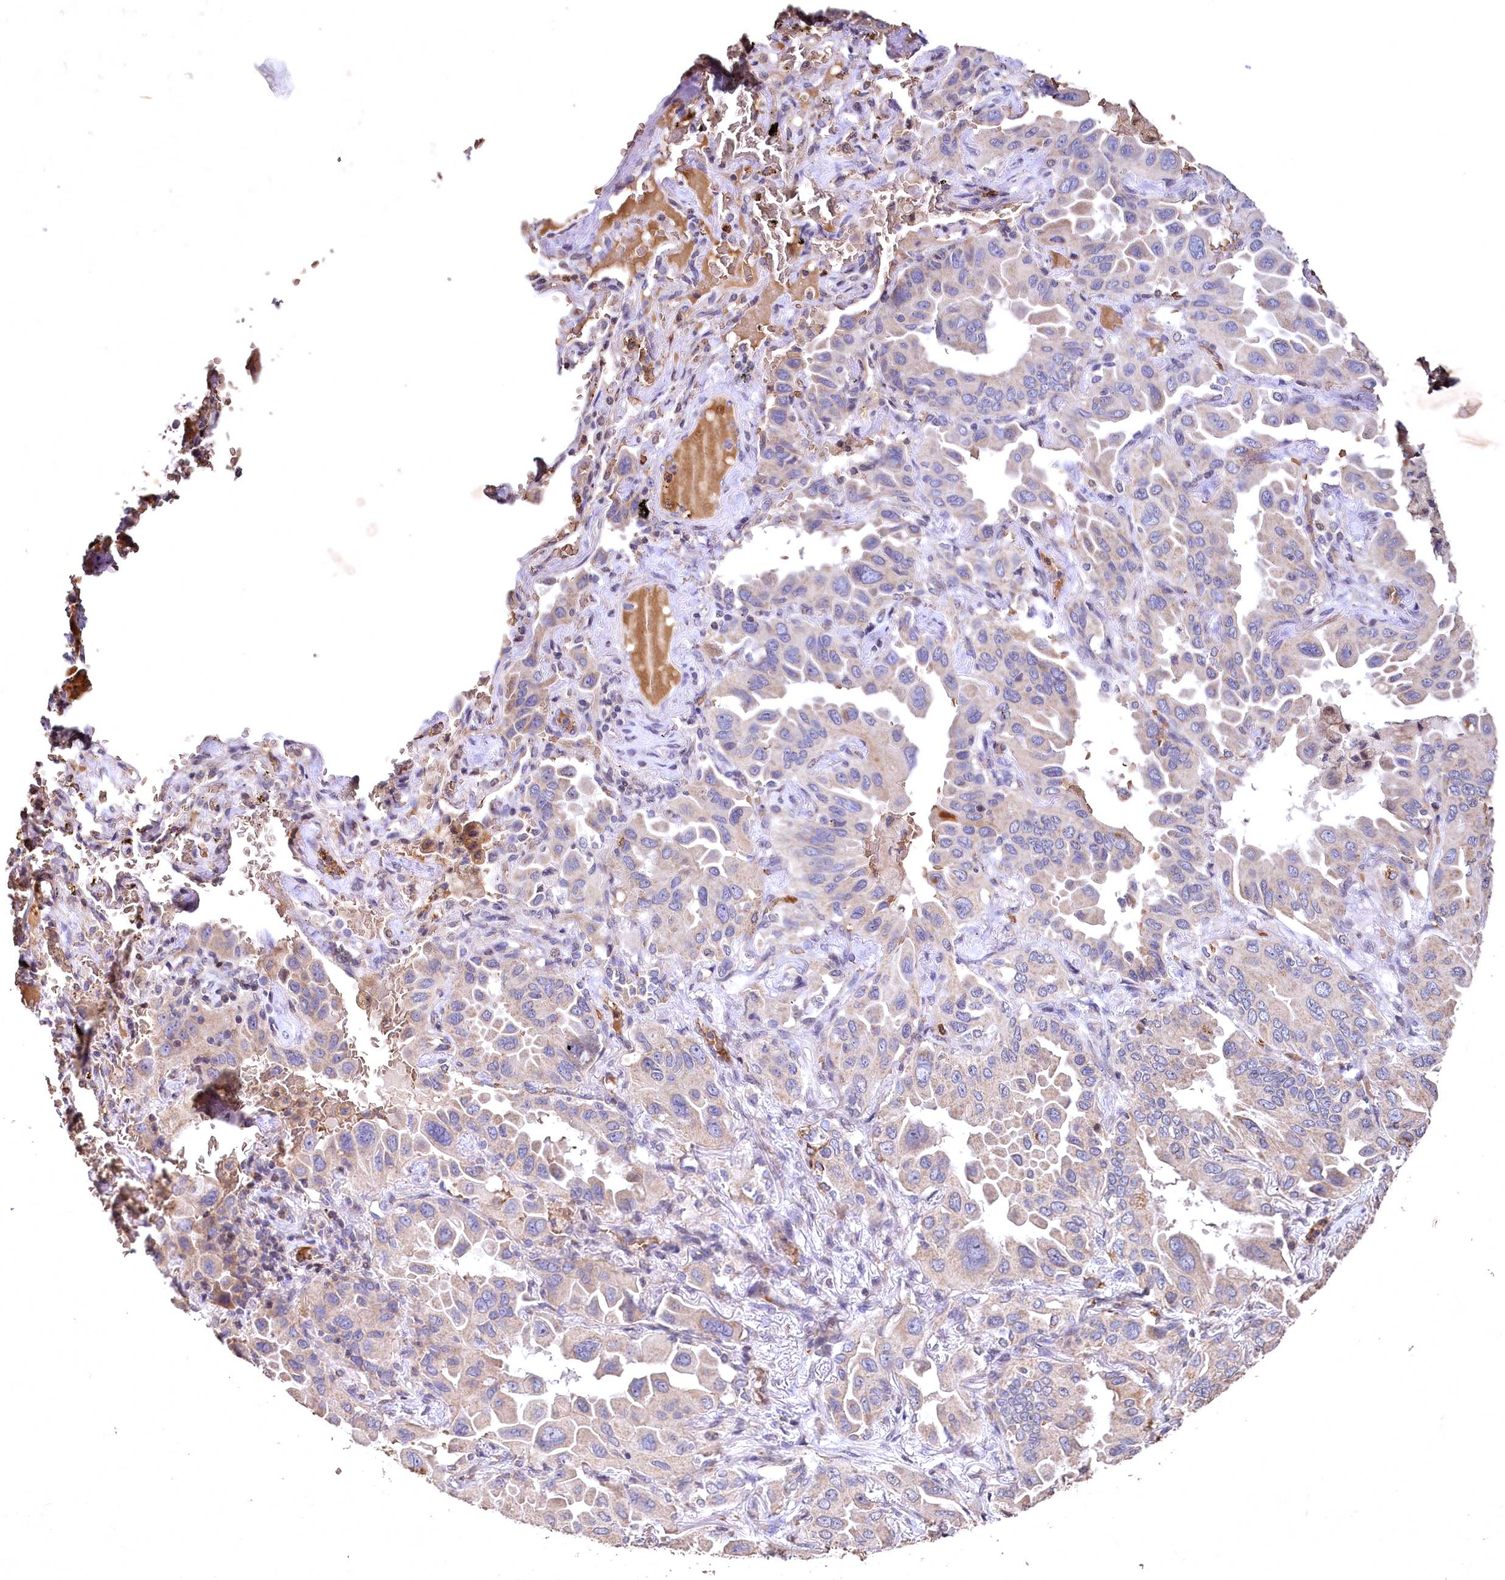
{"staining": {"intensity": "negative", "quantity": "none", "location": "none"}, "tissue": "lung cancer", "cell_type": "Tumor cells", "image_type": "cancer", "snomed": [{"axis": "morphology", "description": "Adenocarcinoma, NOS"}, {"axis": "topography", "description": "Lung"}], "caption": "The photomicrograph reveals no significant staining in tumor cells of adenocarcinoma (lung).", "gene": "SPTA1", "patient": {"sex": "male", "age": 64}}